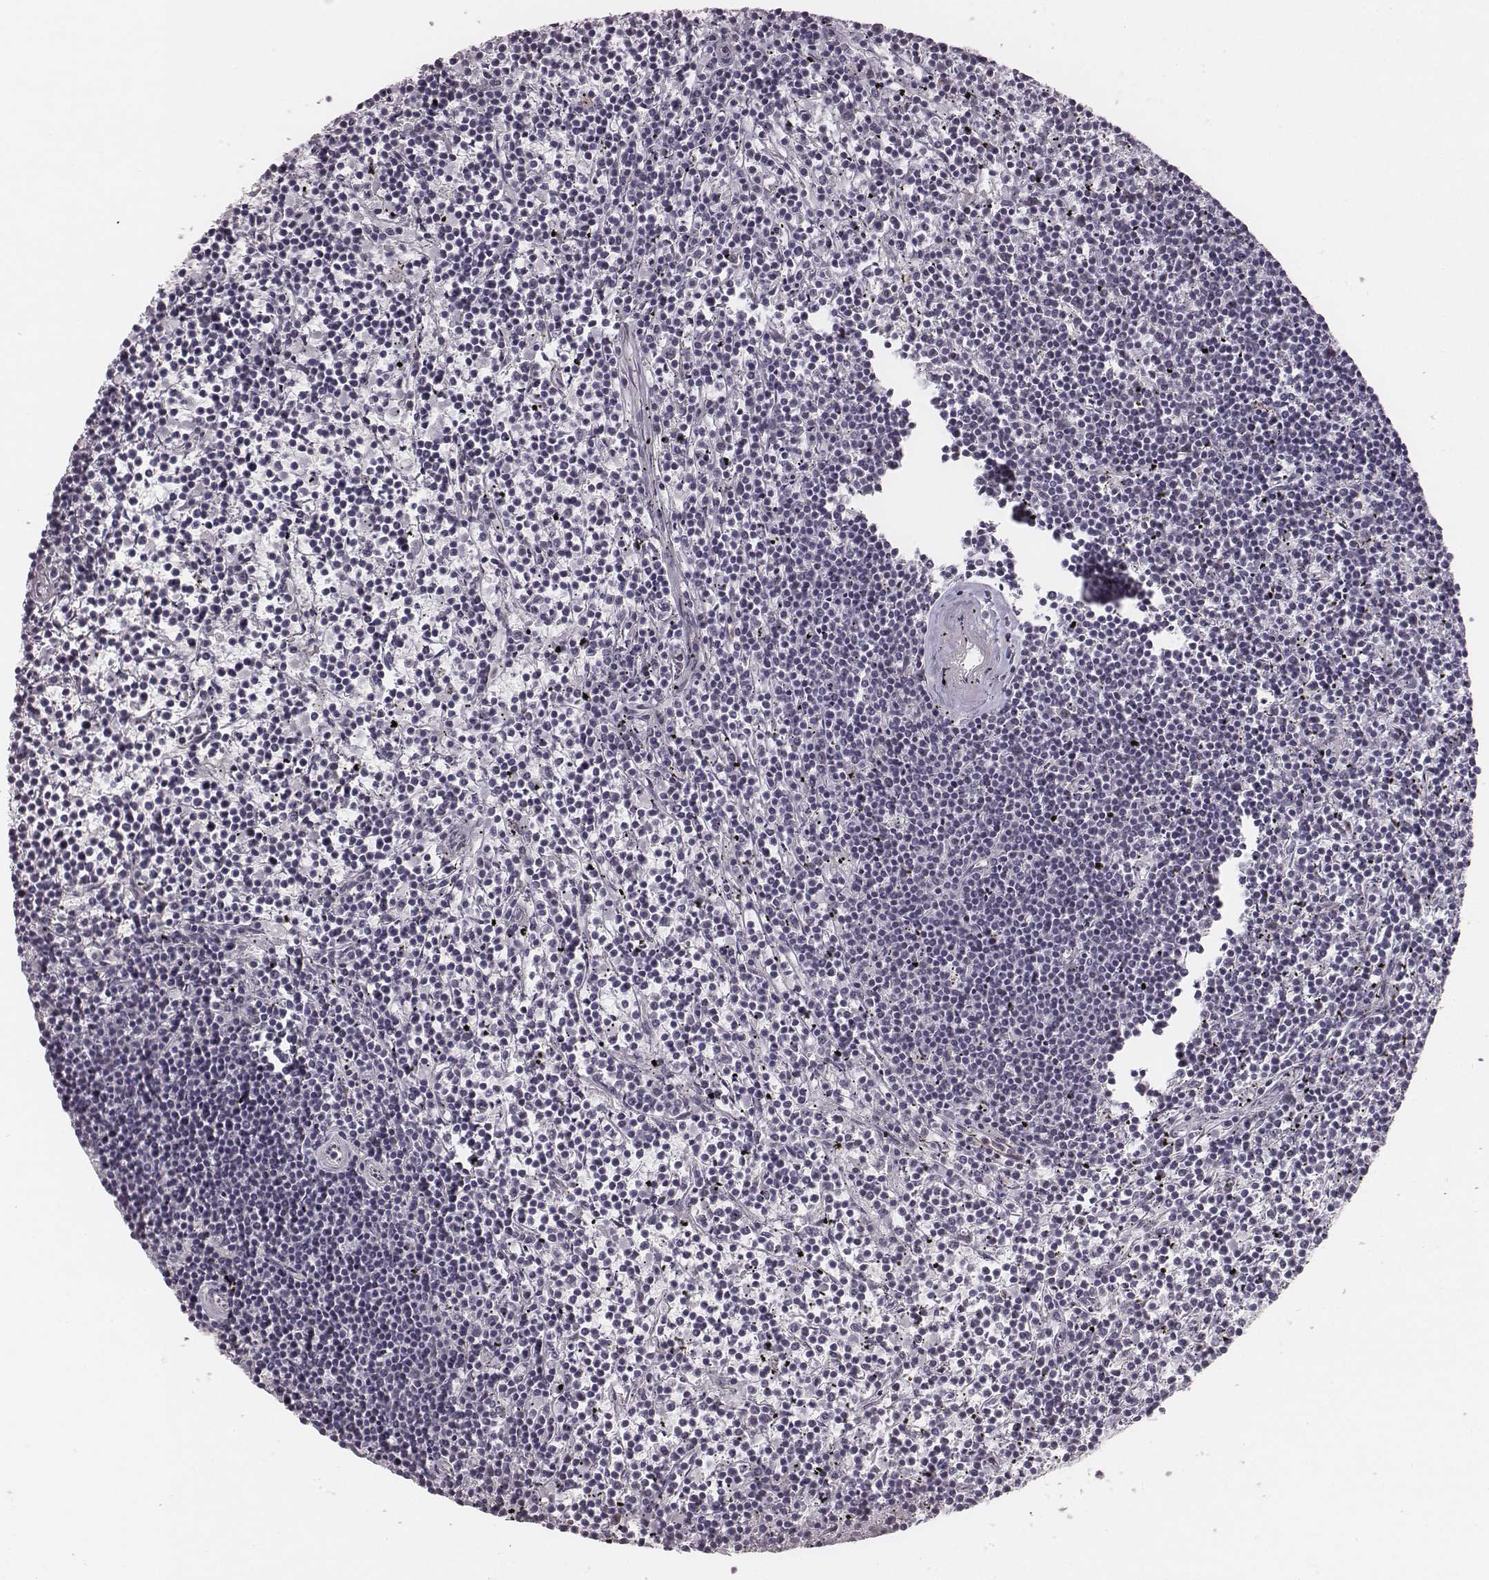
{"staining": {"intensity": "negative", "quantity": "none", "location": "none"}, "tissue": "lymphoma", "cell_type": "Tumor cells", "image_type": "cancer", "snomed": [{"axis": "morphology", "description": "Malignant lymphoma, non-Hodgkin's type, Low grade"}, {"axis": "topography", "description": "Spleen"}], "caption": "DAB (3,3'-diaminobenzidine) immunohistochemical staining of human lymphoma exhibits no significant positivity in tumor cells.", "gene": "RPGRIP1", "patient": {"sex": "female", "age": 19}}